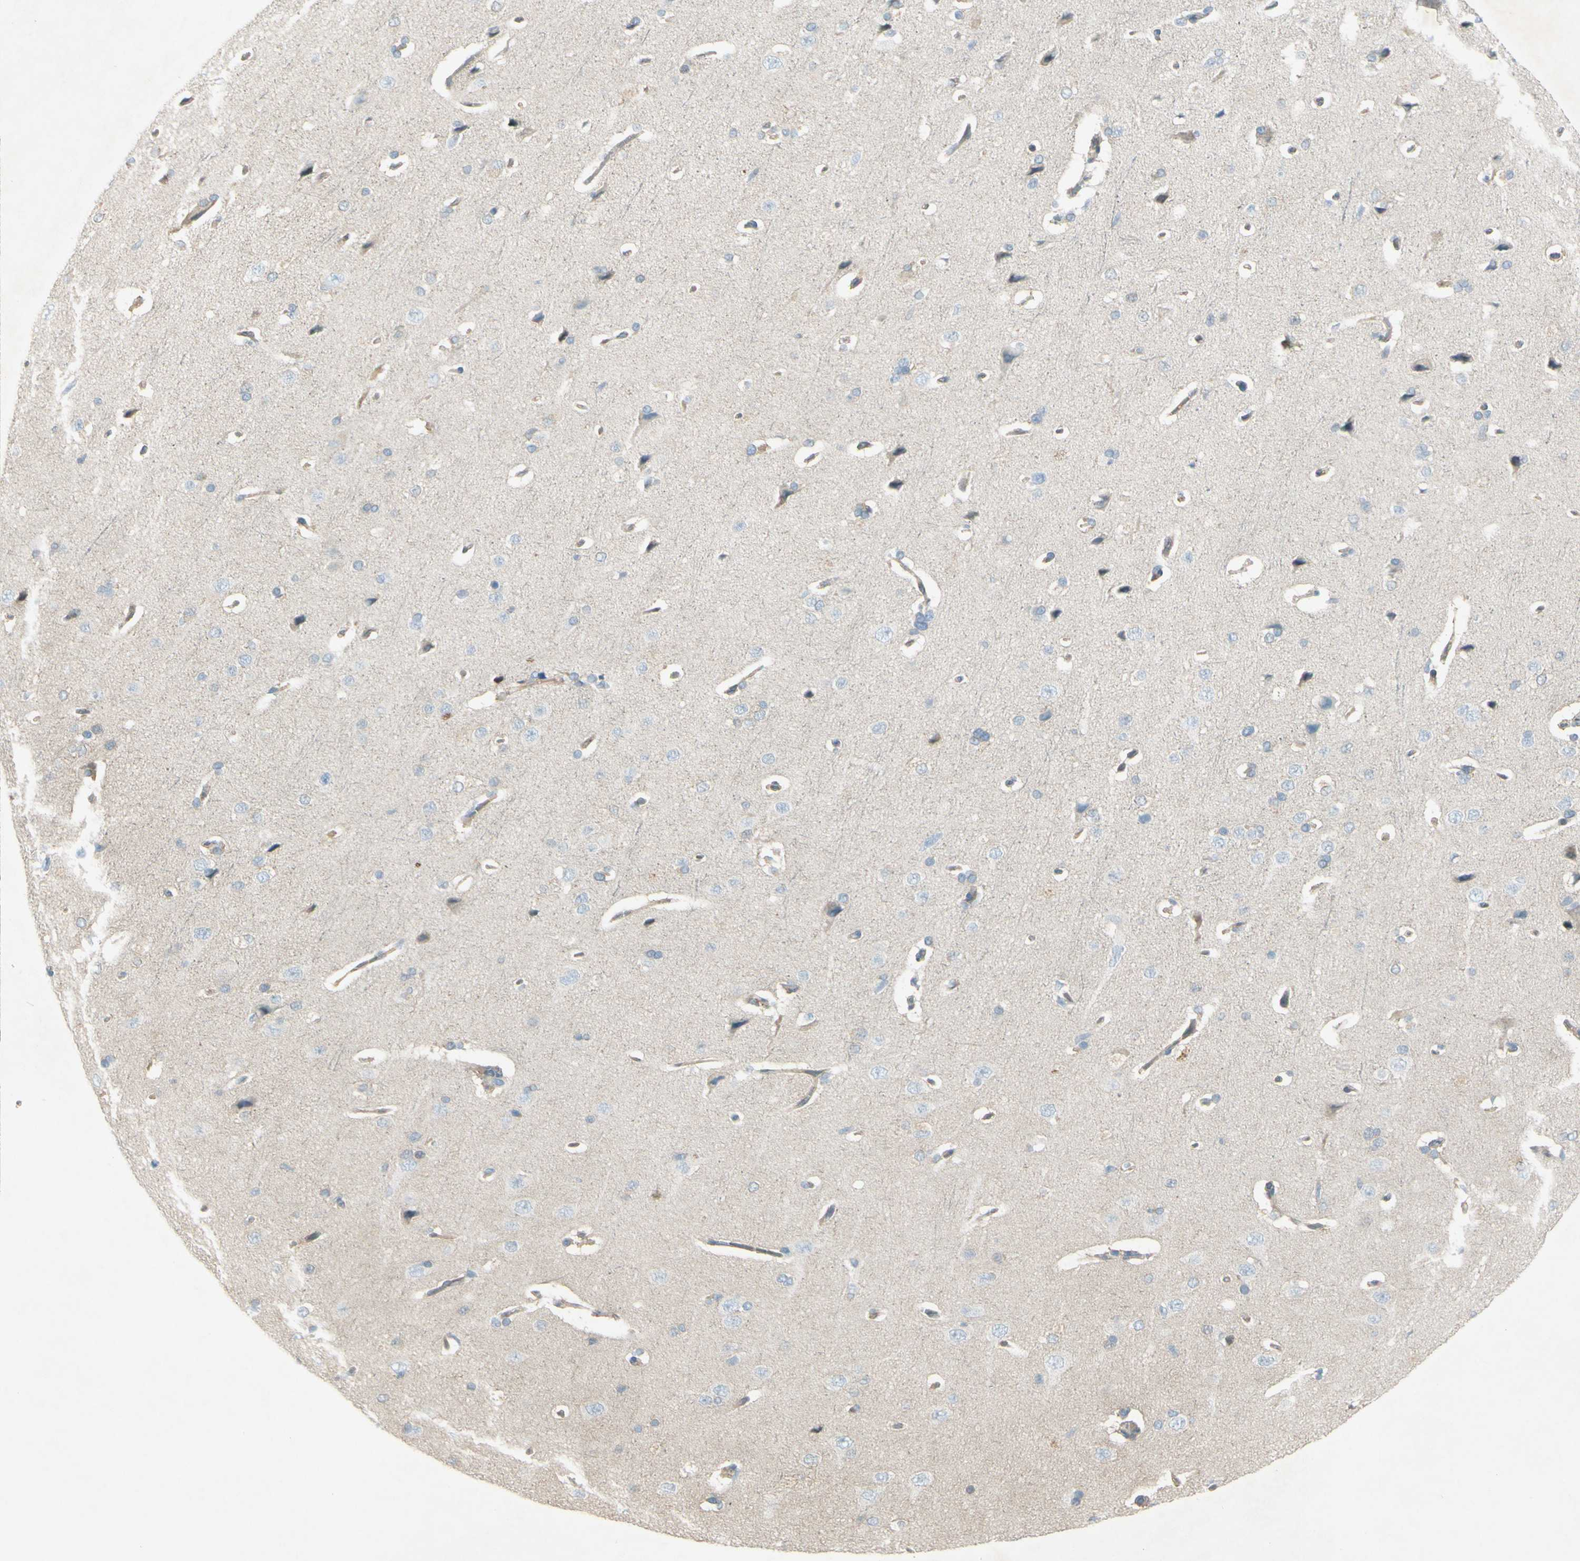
{"staining": {"intensity": "negative", "quantity": "none", "location": "none"}, "tissue": "cerebral cortex", "cell_type": "Endothelial cells", "image_type": "normal", "snomed": [{"axis": "morphology", "description": "Normal tissue, NOS"}, {"axis": "topography", "description": "Cerebral cortex"}], "caption": "Histopathology image shows no significant protein staining in endothelial cells of unremarkable cerebral cortex. (Stains: DAB immunohistochemistry (IHC) with hematoxylin counter stain, Microscopy: brightfield microscopy at high magnification).", "gene": "C1orf159", "patient": {"sex": "male", "age": 62}}